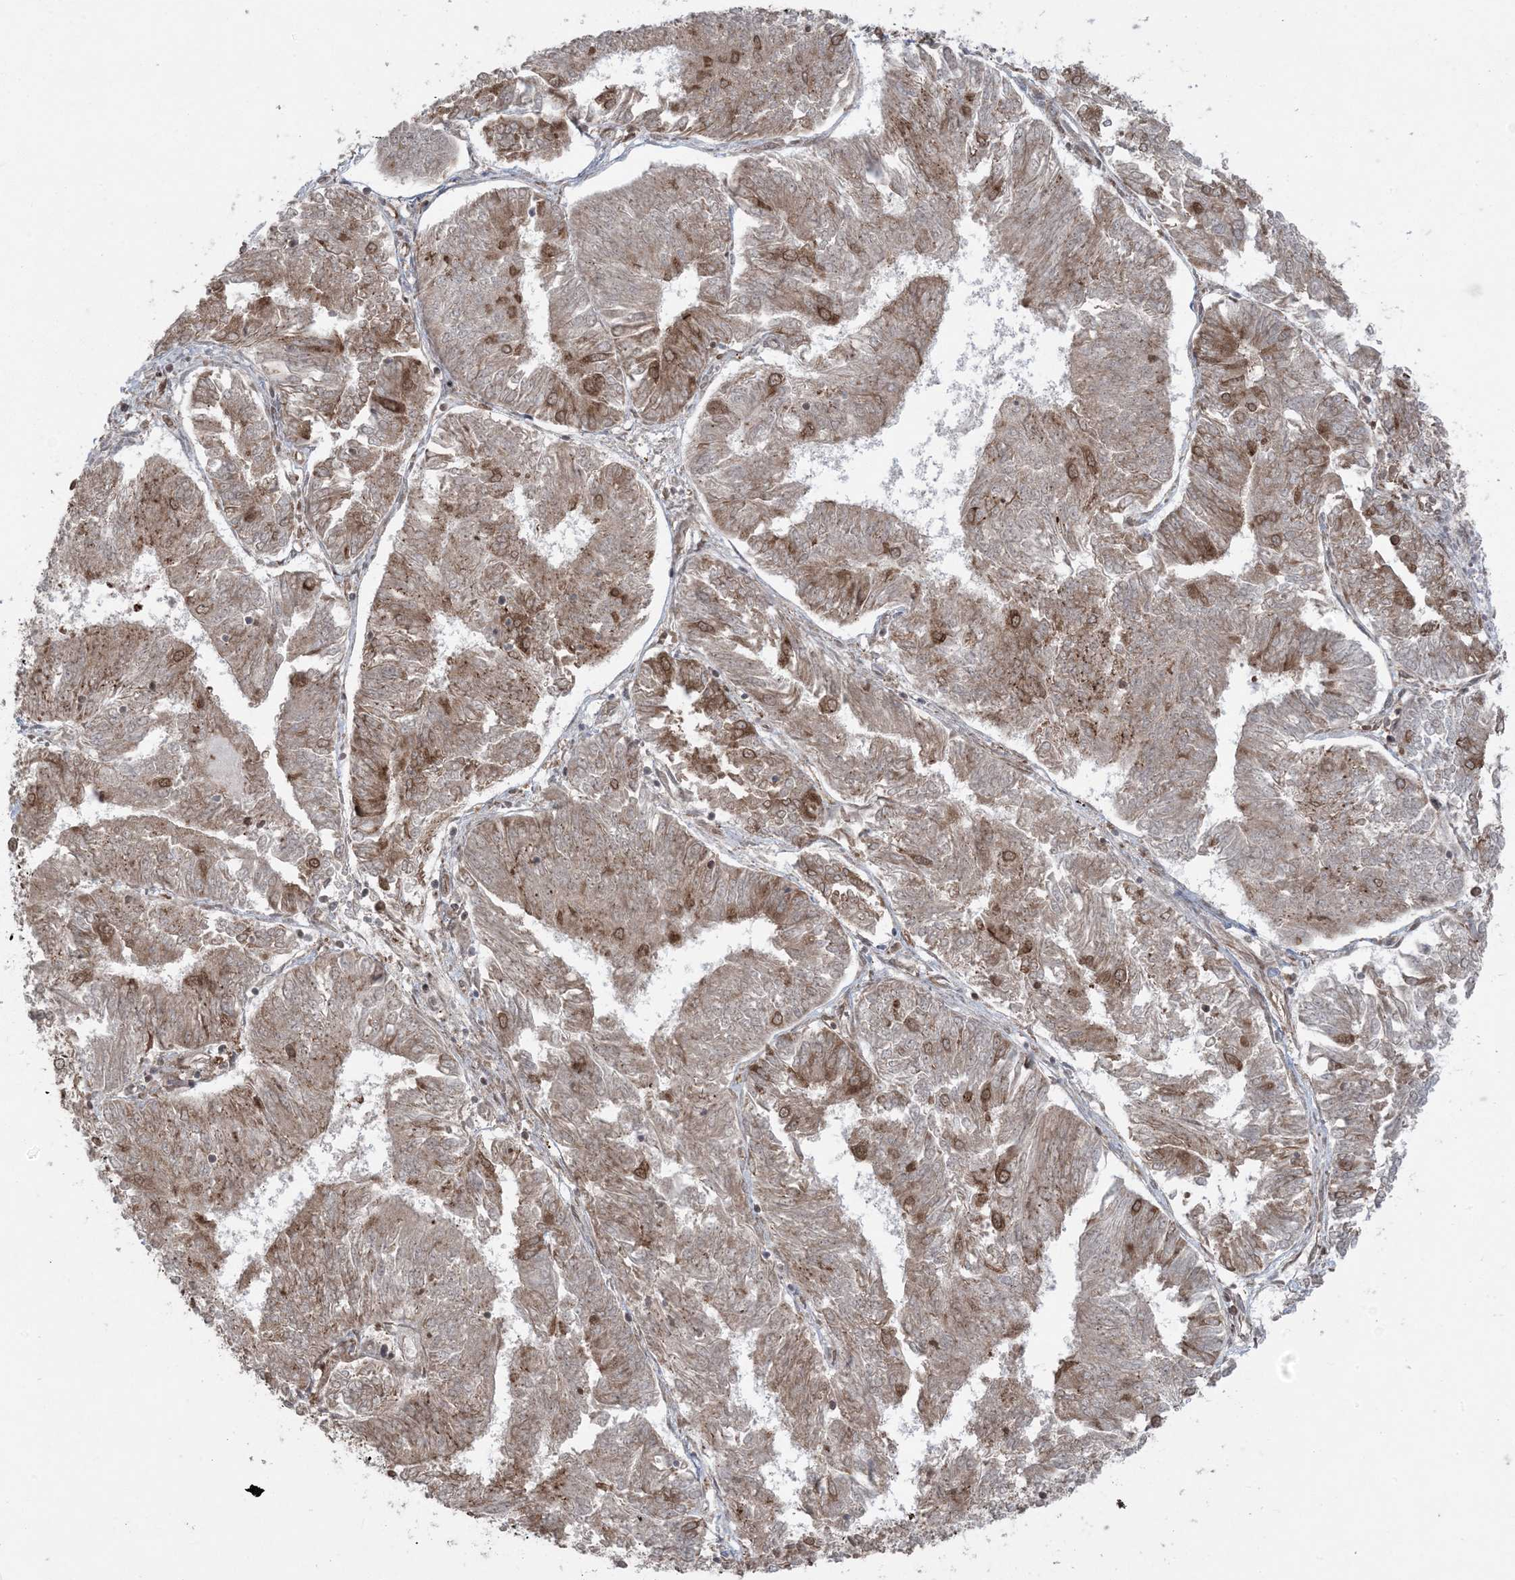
{"staining": {"intensity": "moderate", "quantity": "25%-75%", "location": "cytoplasmic/membranous"}, "tissue": "endometrial cancer", "cell_type": "Tumor cells", "image_type": "cancer", "snomed": [{"axis": "morphology", "description": "Adenocarcinoma, NOS"}, {"axis": "topography", "description": "Endometrium"}], "caption": "Protein staining of endometrial cancer tissue displays moderate cytoplasmic/membranous staining in approximately 25%-75% of tumor cells.", "gene": "DDX19B", "patient": {"sex": "female", "age": 58}}